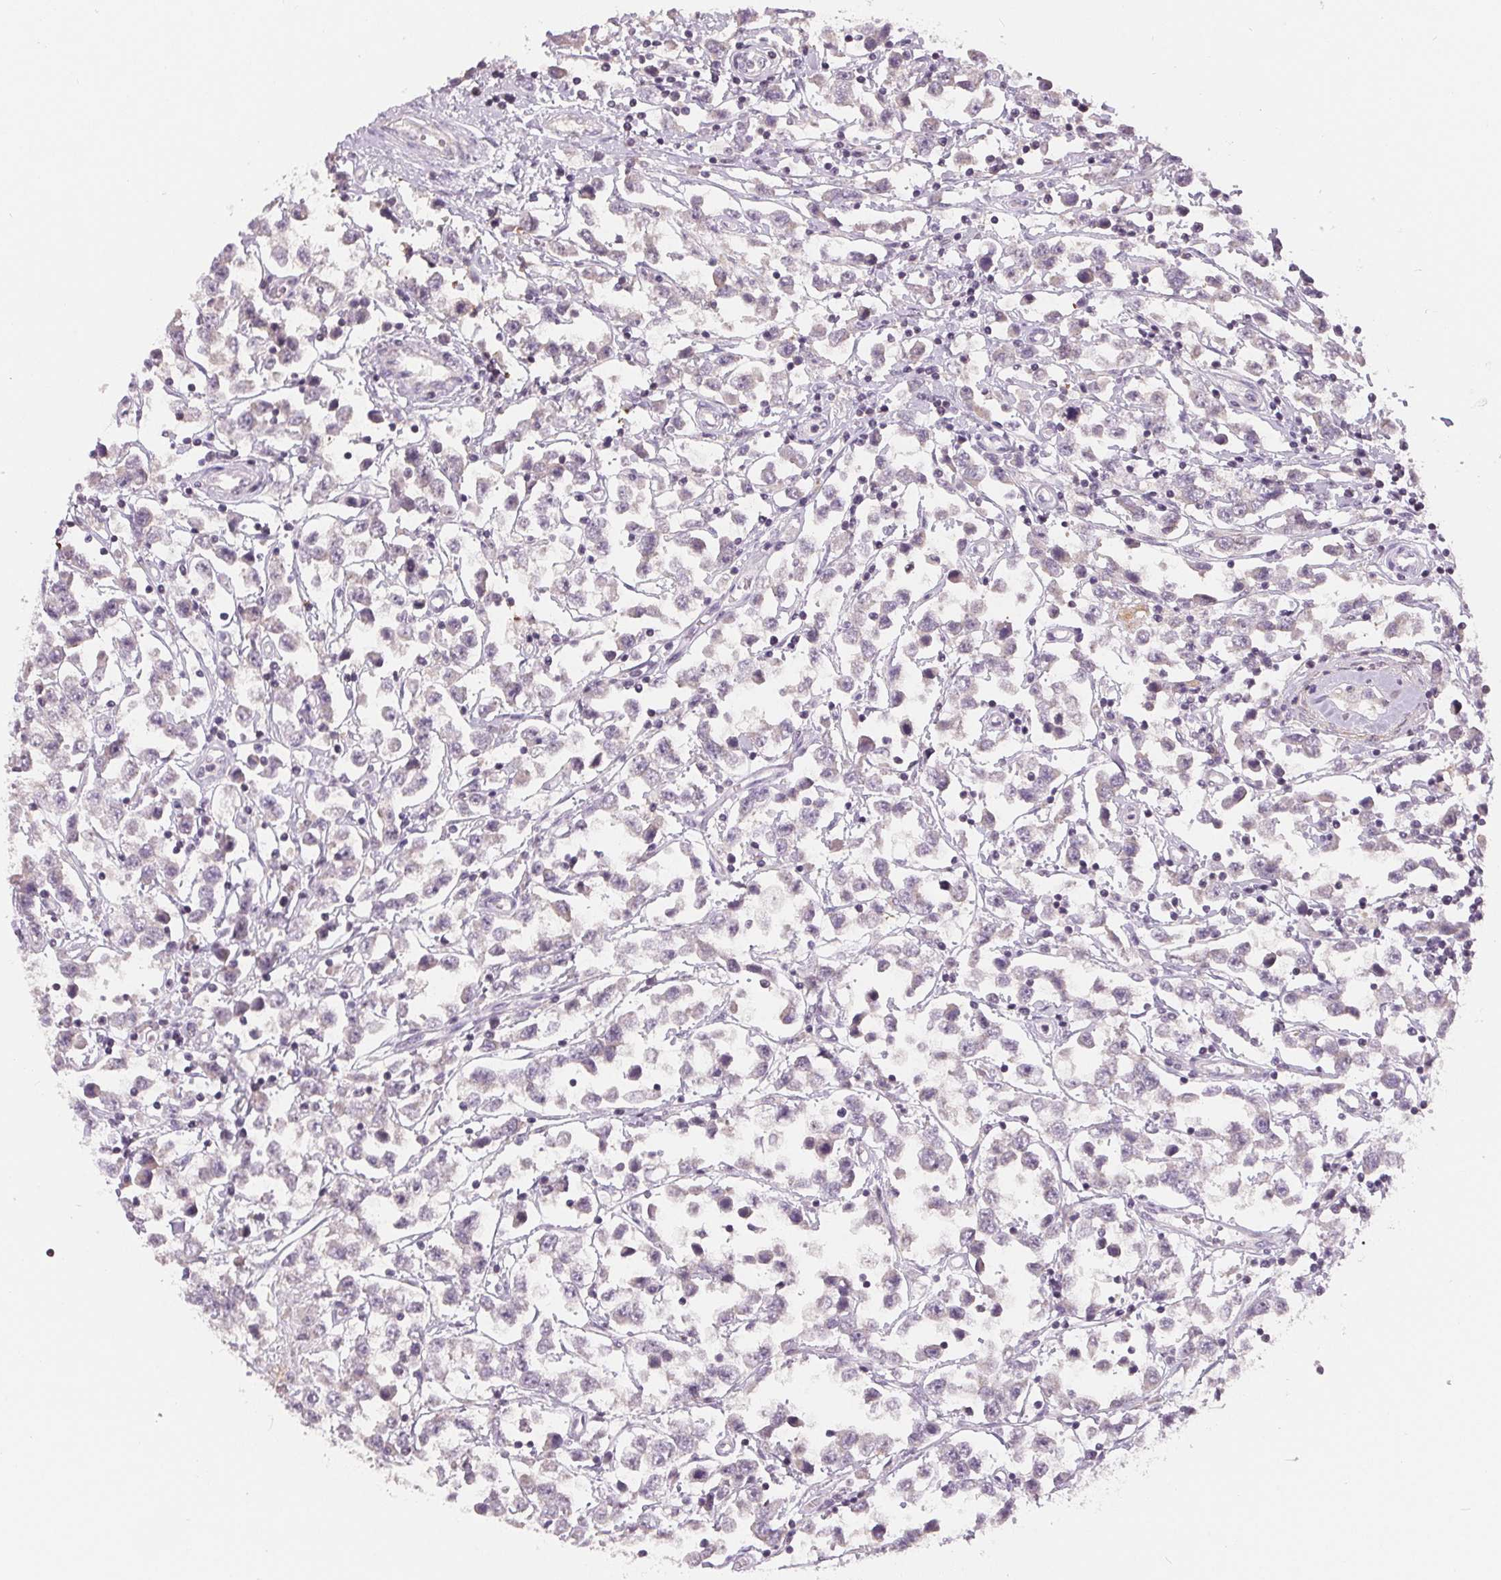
{"staining": {"intensity": "weak", "quantity": "<25%", "location": "cytoplasmic/membranous"}, "tissue": "testis cancer", "cell_type": "Tumor cells", "image_type": "cancer", "snomed": [{"axis": "morphology", "description": "Seminoma, NOS"}, {"axis": "topography", "description": "Testis"}], "caption": "IHC image of neoplastic tissue: human testis seminoma stained with DAB displays no significant protein expression in tumor cells.", "gene": "AQP8", "patient": {"sex": "male", "age": 34}}